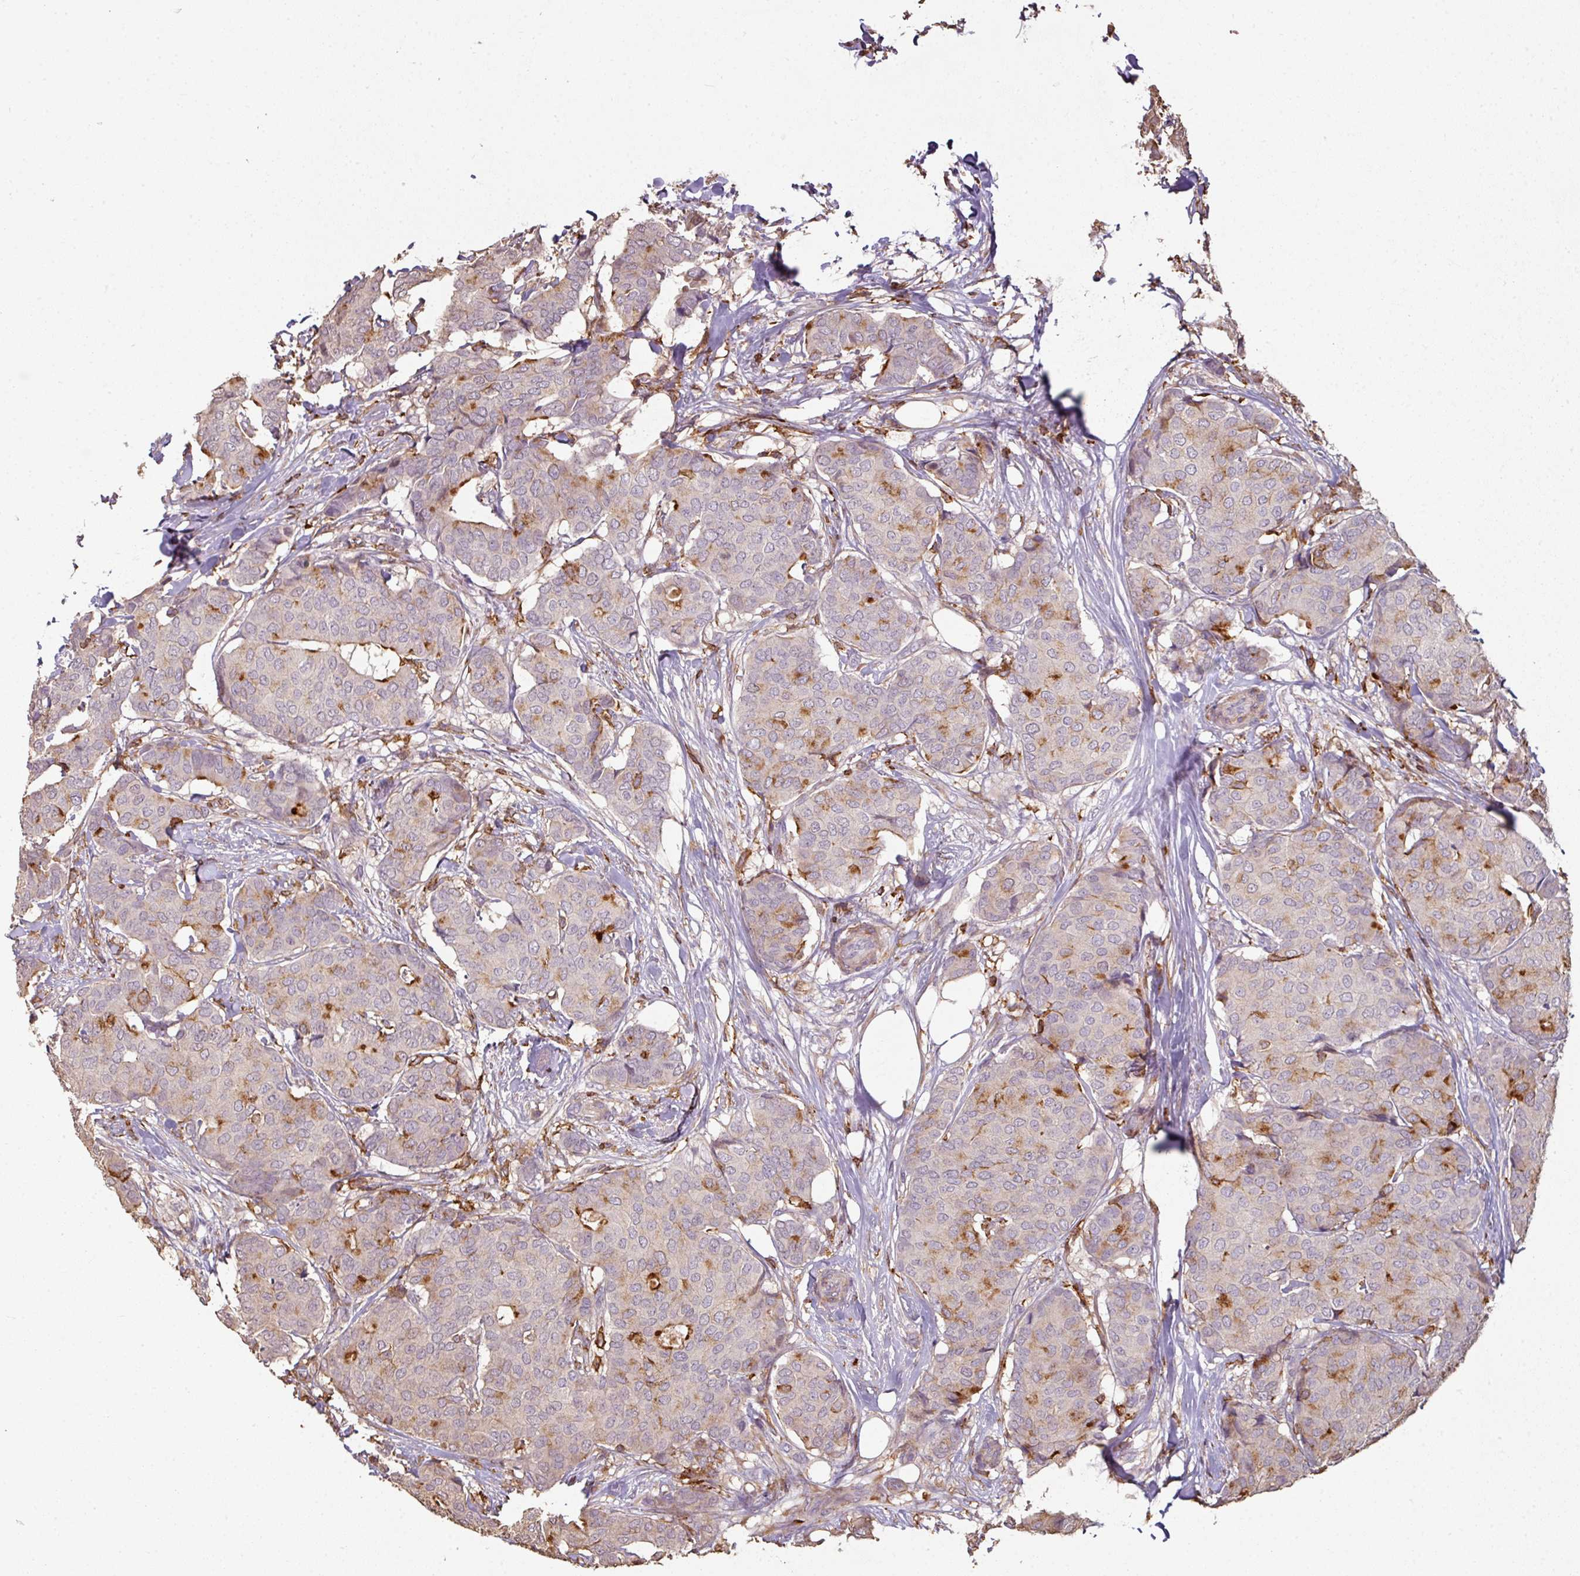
{"staining": {"intensity": "moderate", "quantity": "<25%", "location": "cytoplasmic/membranous"}, "tissue": "breast cancer", "cell_type": "Tumor cells", "image_type": "cancer", "snomed": [{"axis": "morphology", "description": "Duct carcinoma"}, {"axis": "topography", "description": "Breast"}], "caption": "Human infiltrating ductal carcinoma (breast) stained with a protein marker displays moderate staining in tumor cells.", "gene": "OLFML2B", "patient": {"sex": "female", "age": 75}}